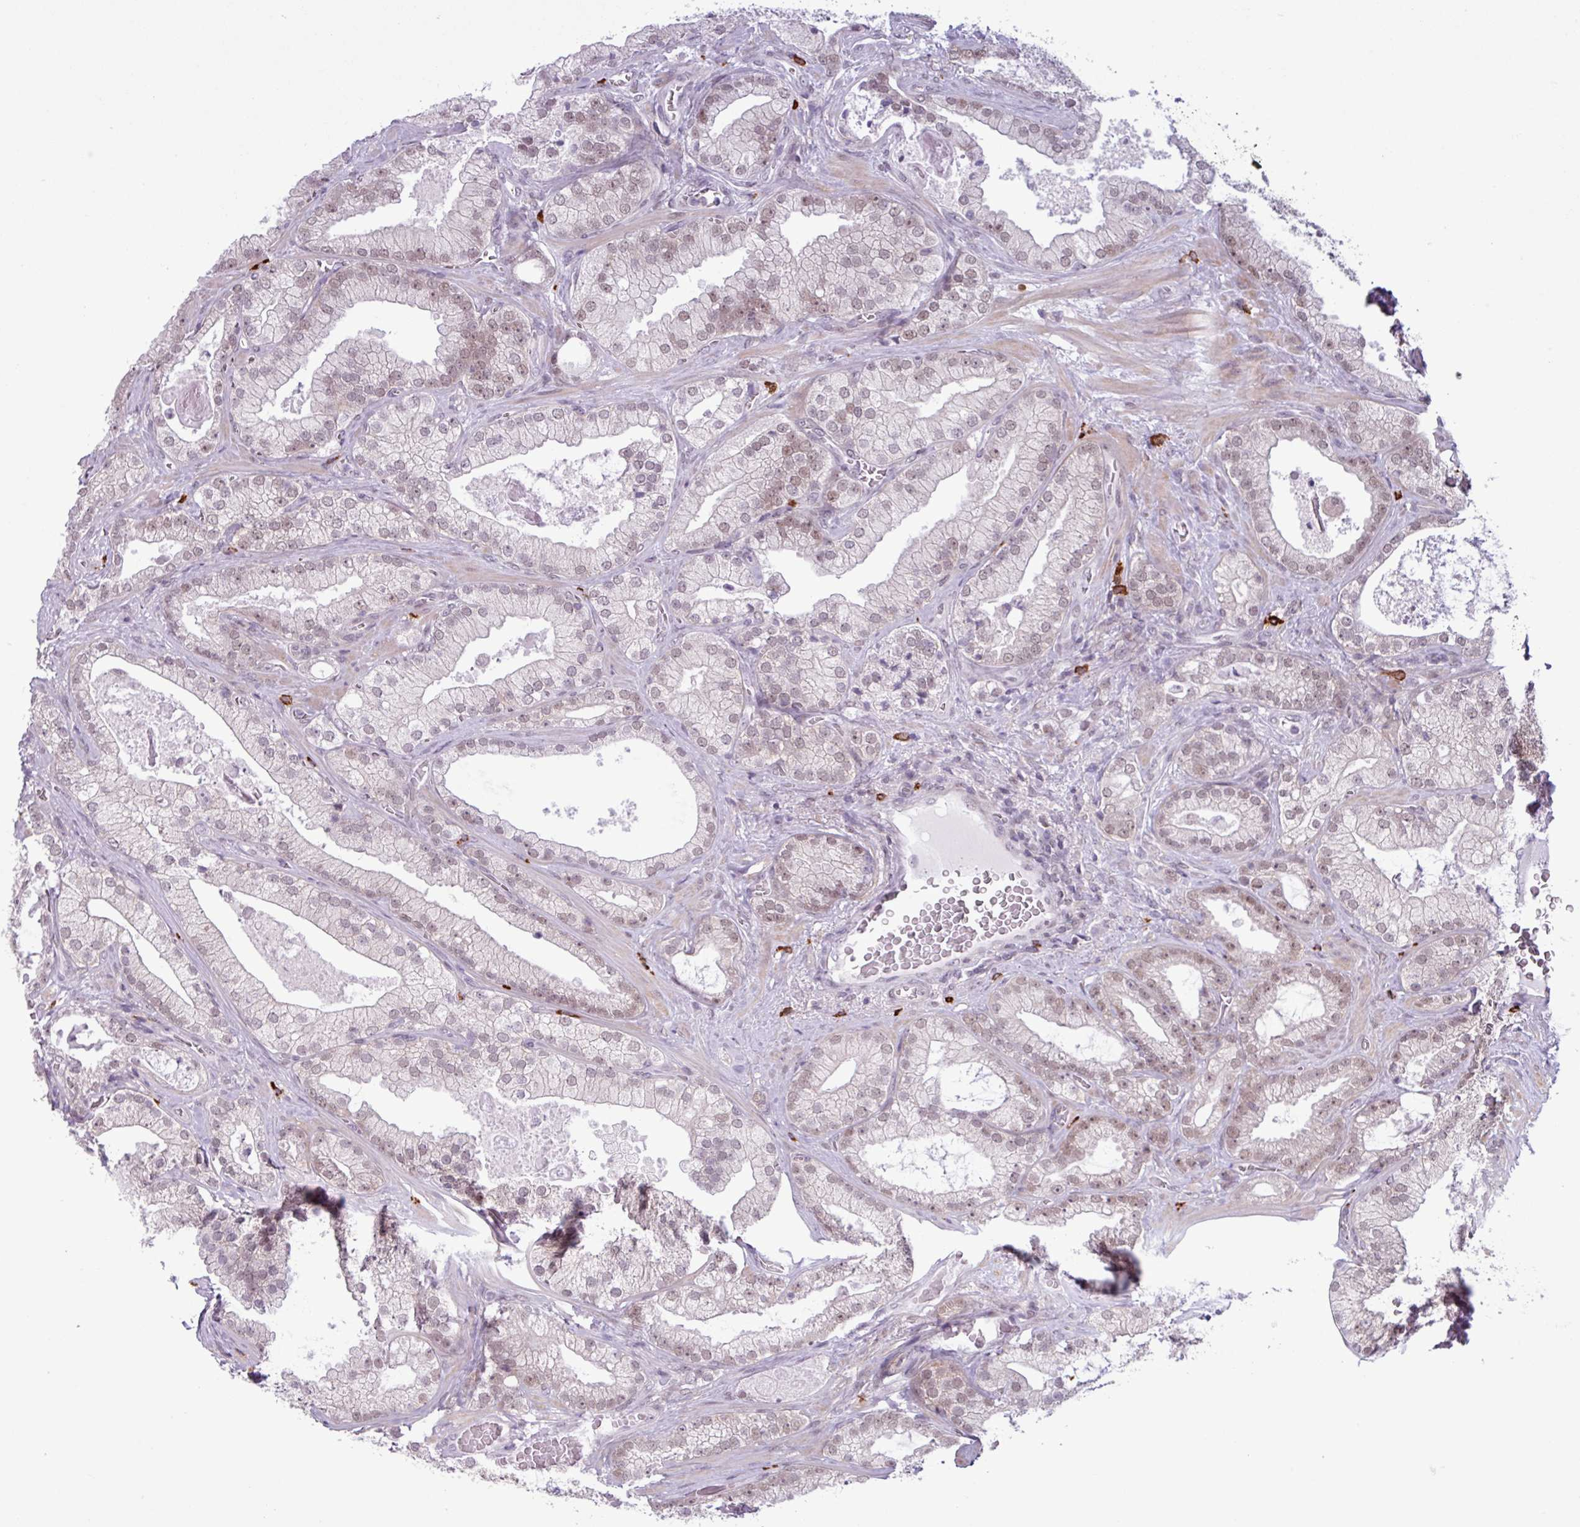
{"staining": {"intensity": "weak", "quantity": "25%-75%", "location": "nuclear"}, "tissue": "prostate cancer", "cell_type": "Tumor cells", "image_type": "cancer", "snomed": [{"axis": "morphology", "description": "Adenocarcinoma, High grade"}, {"axis": "topography", "description": "Prostate"}], "caption": "An image showing weak nuclear expression in about 25%-75% of tumor cells in prostate cancer (high-grade adenocarcinoma), as visualized by brown immunohistochemical staining.", "gene": "NOTCH2", "patient": {"sex": "male", "age": 68}}